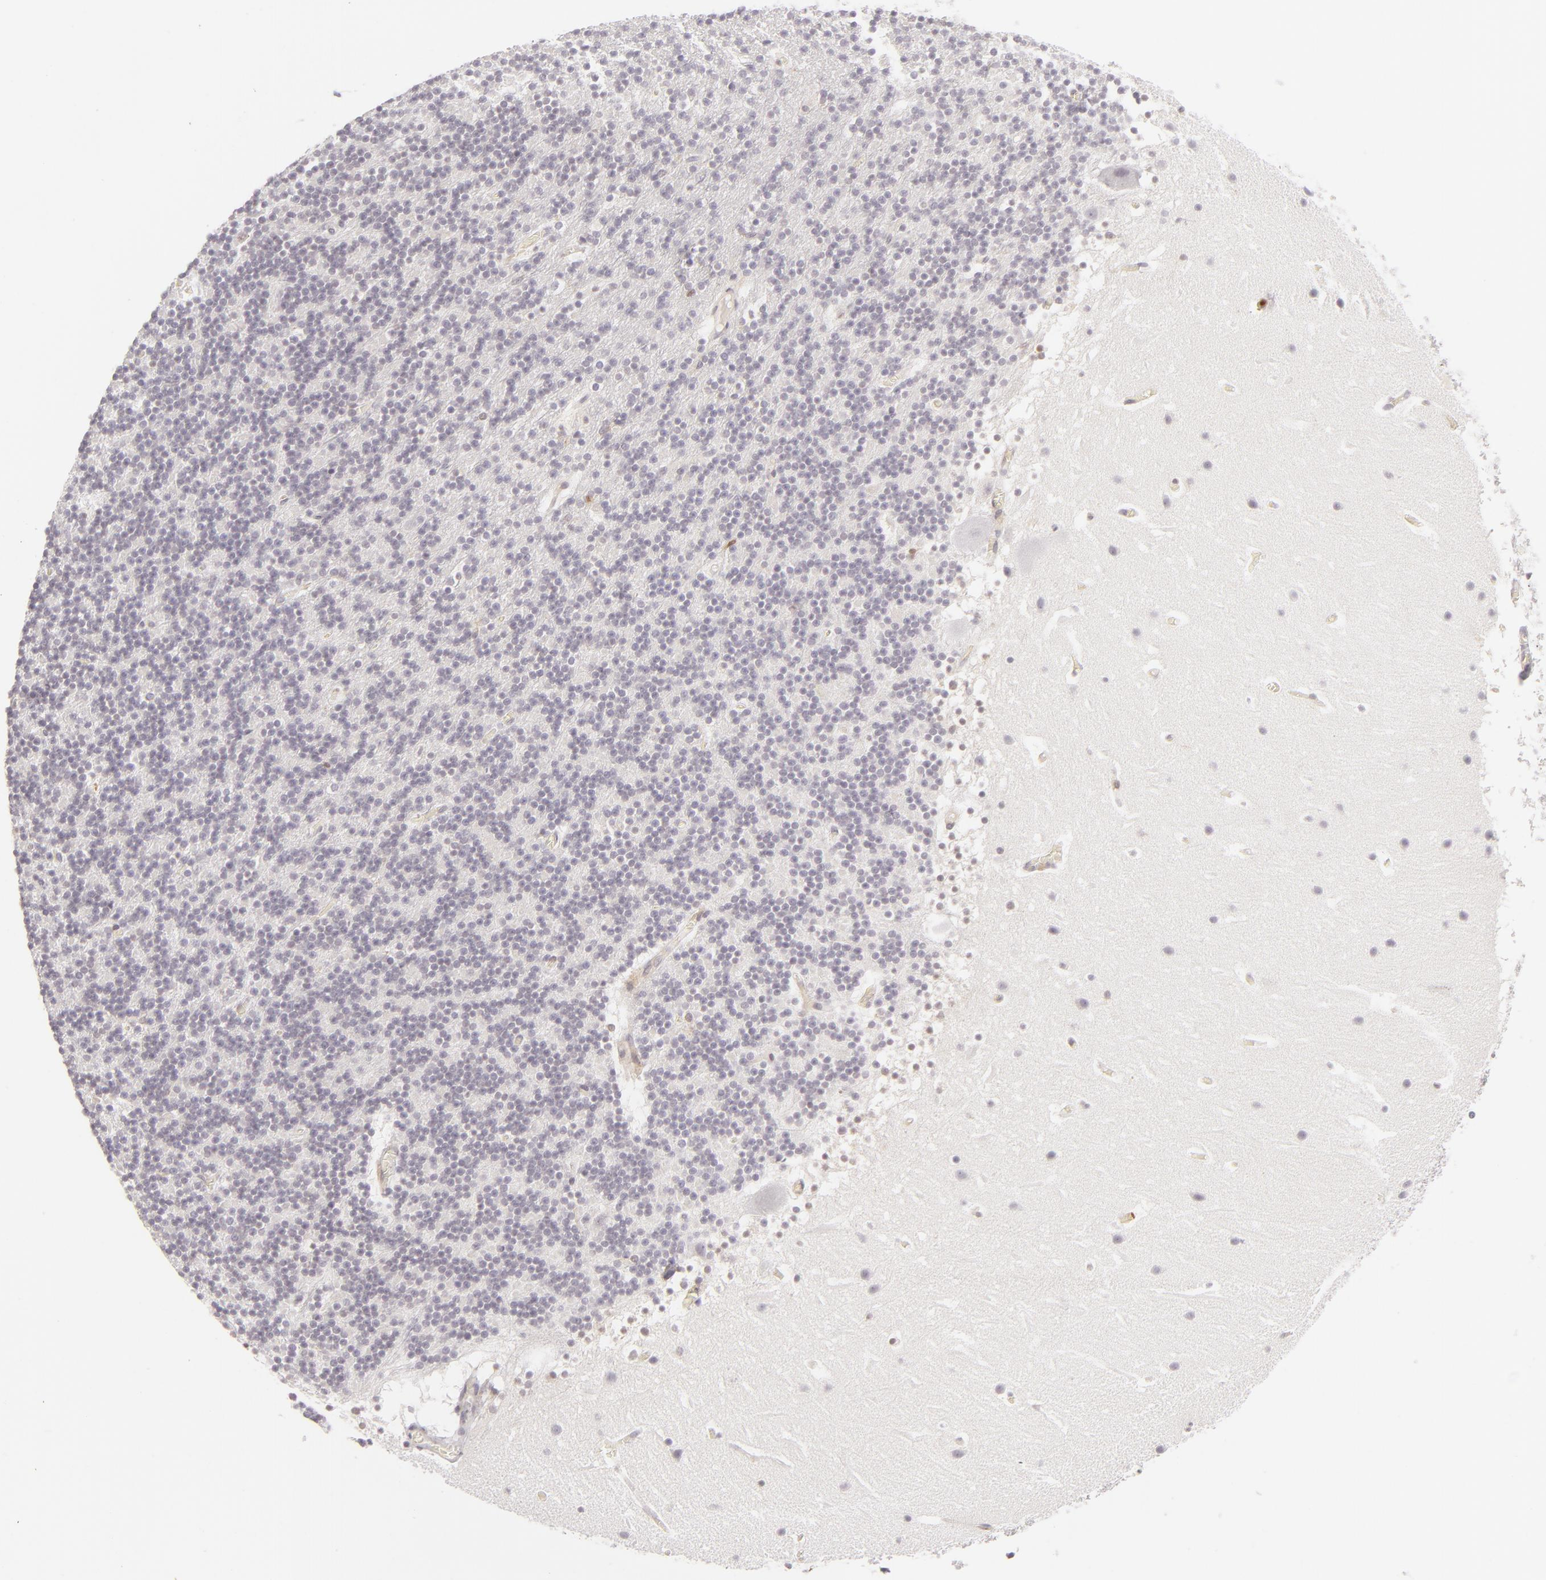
{"staining": {"intensity": "negative", "quantity": "none", "location": "none"}, "tissue": "cerebellum", "cell_type": "Cells in granular layer", "image_type": "normal", "snomed": [{"axis": "morphology", "description": "Normal tissue, NOS"}, {"axis": "topography", "description": "Cerebellum"}], "caption": "The photomicrograph demonstrates no significant positivity in cells in granular layer of cerebellum. (DAB (3,3'-diaminobenzidine) IHC, high magnification).", "gene": "APOBEC3G", "patient": {"sex": "male", "age": 45}}